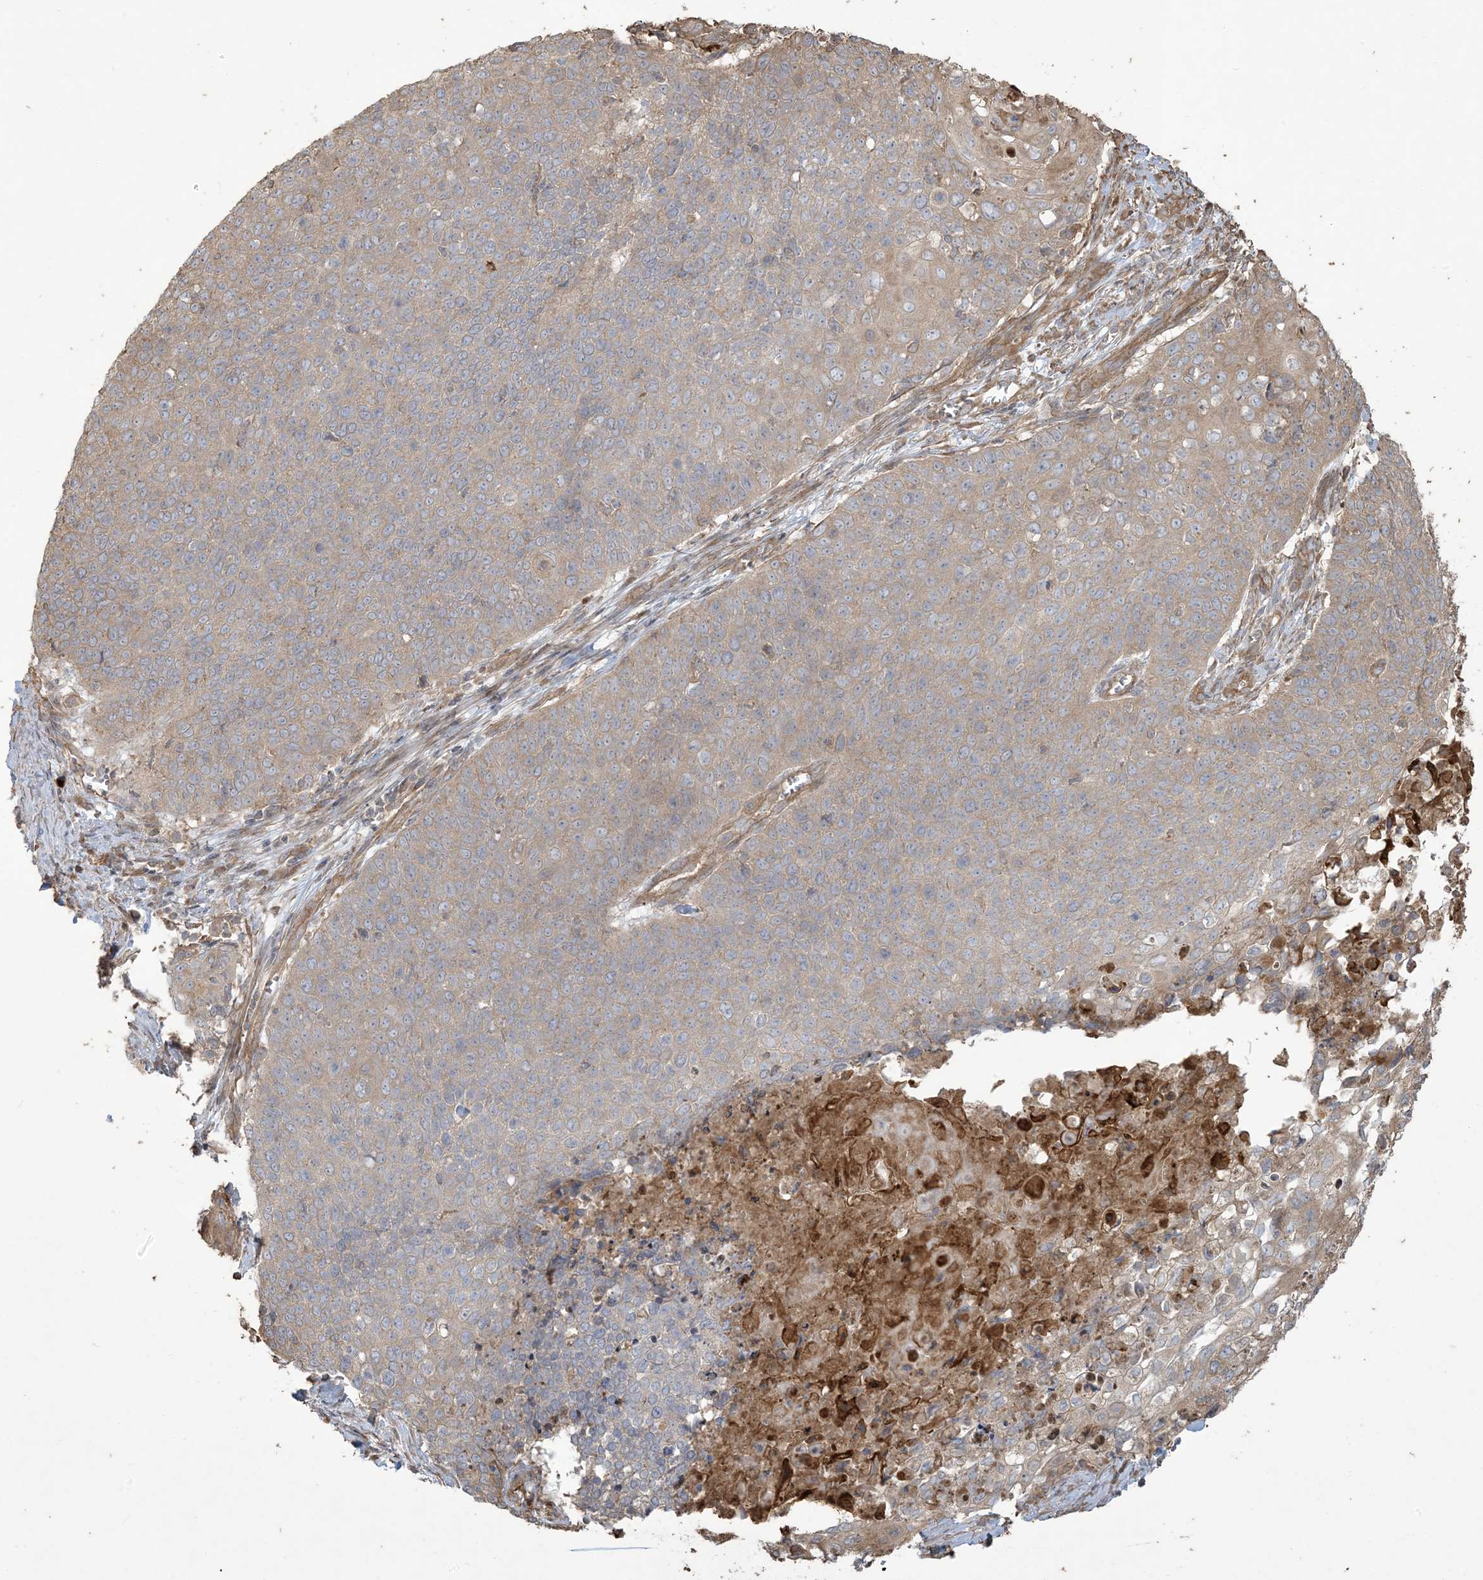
{"staining": {"intensity": "weak", "quantity": ">75%", "location": "cytoplasmic/membranous"}, "tissue": "cervical cancer", "cell_type": "Tumor cells", "image_type": "cancer", "snomed": [{"axis": "morphology", "description": "Squamous cell carcinoma, NOS"}, {"axis": "topography", "description": "Cervix"}], "caption": "Squamous cell carcinoma (cervical) was stained to show a protein in brown. There is low levels of weak cytoplasmic/membranous expression in about >75% of tumor cells.", "gene": "KLHL18", "patient": {"sex": "female", "age": 39}}